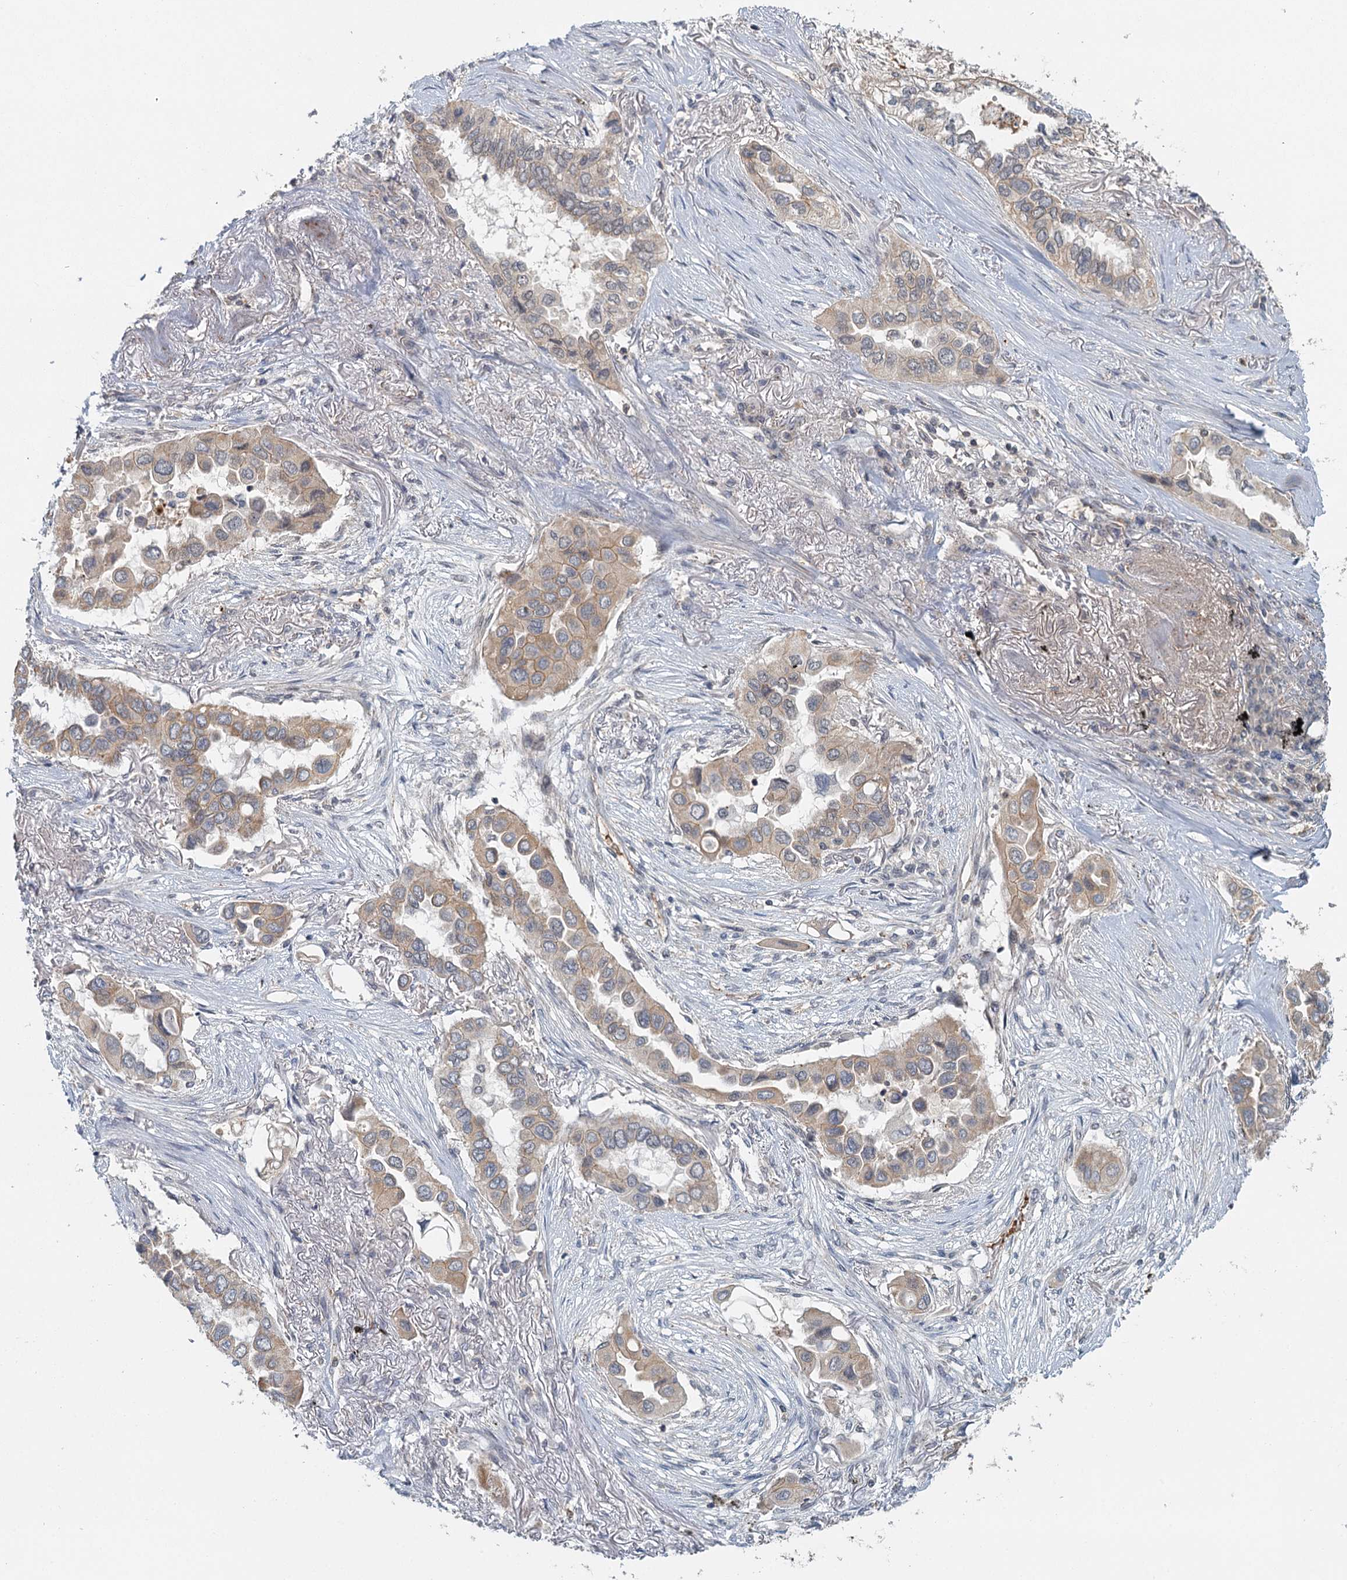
{"staining": {"intensity": "weak", "quantity": ">75%", "location": "cytoplasmic/membranous"}, "tissue": "lung cancer", "cell_type": "Tumor cells", "image_type": "cancer", "snomed": [{"axis": "morphology", "description": "Adenocarcinoma, NOS"}, {"axis": "topography", "description": "Lung"}], "caption": "Immunohistochemical staining of human lung cancer exhibits weak cytoplasmic/membranous protein positivity in about >75% of tumor cells. (DAB (3,3'-diaminobenzidine) IHC, brown staining for protein, blue staining for nuclei).", "gene": "GPATCH11", "patient": {"sex": "female", "age": 76}}